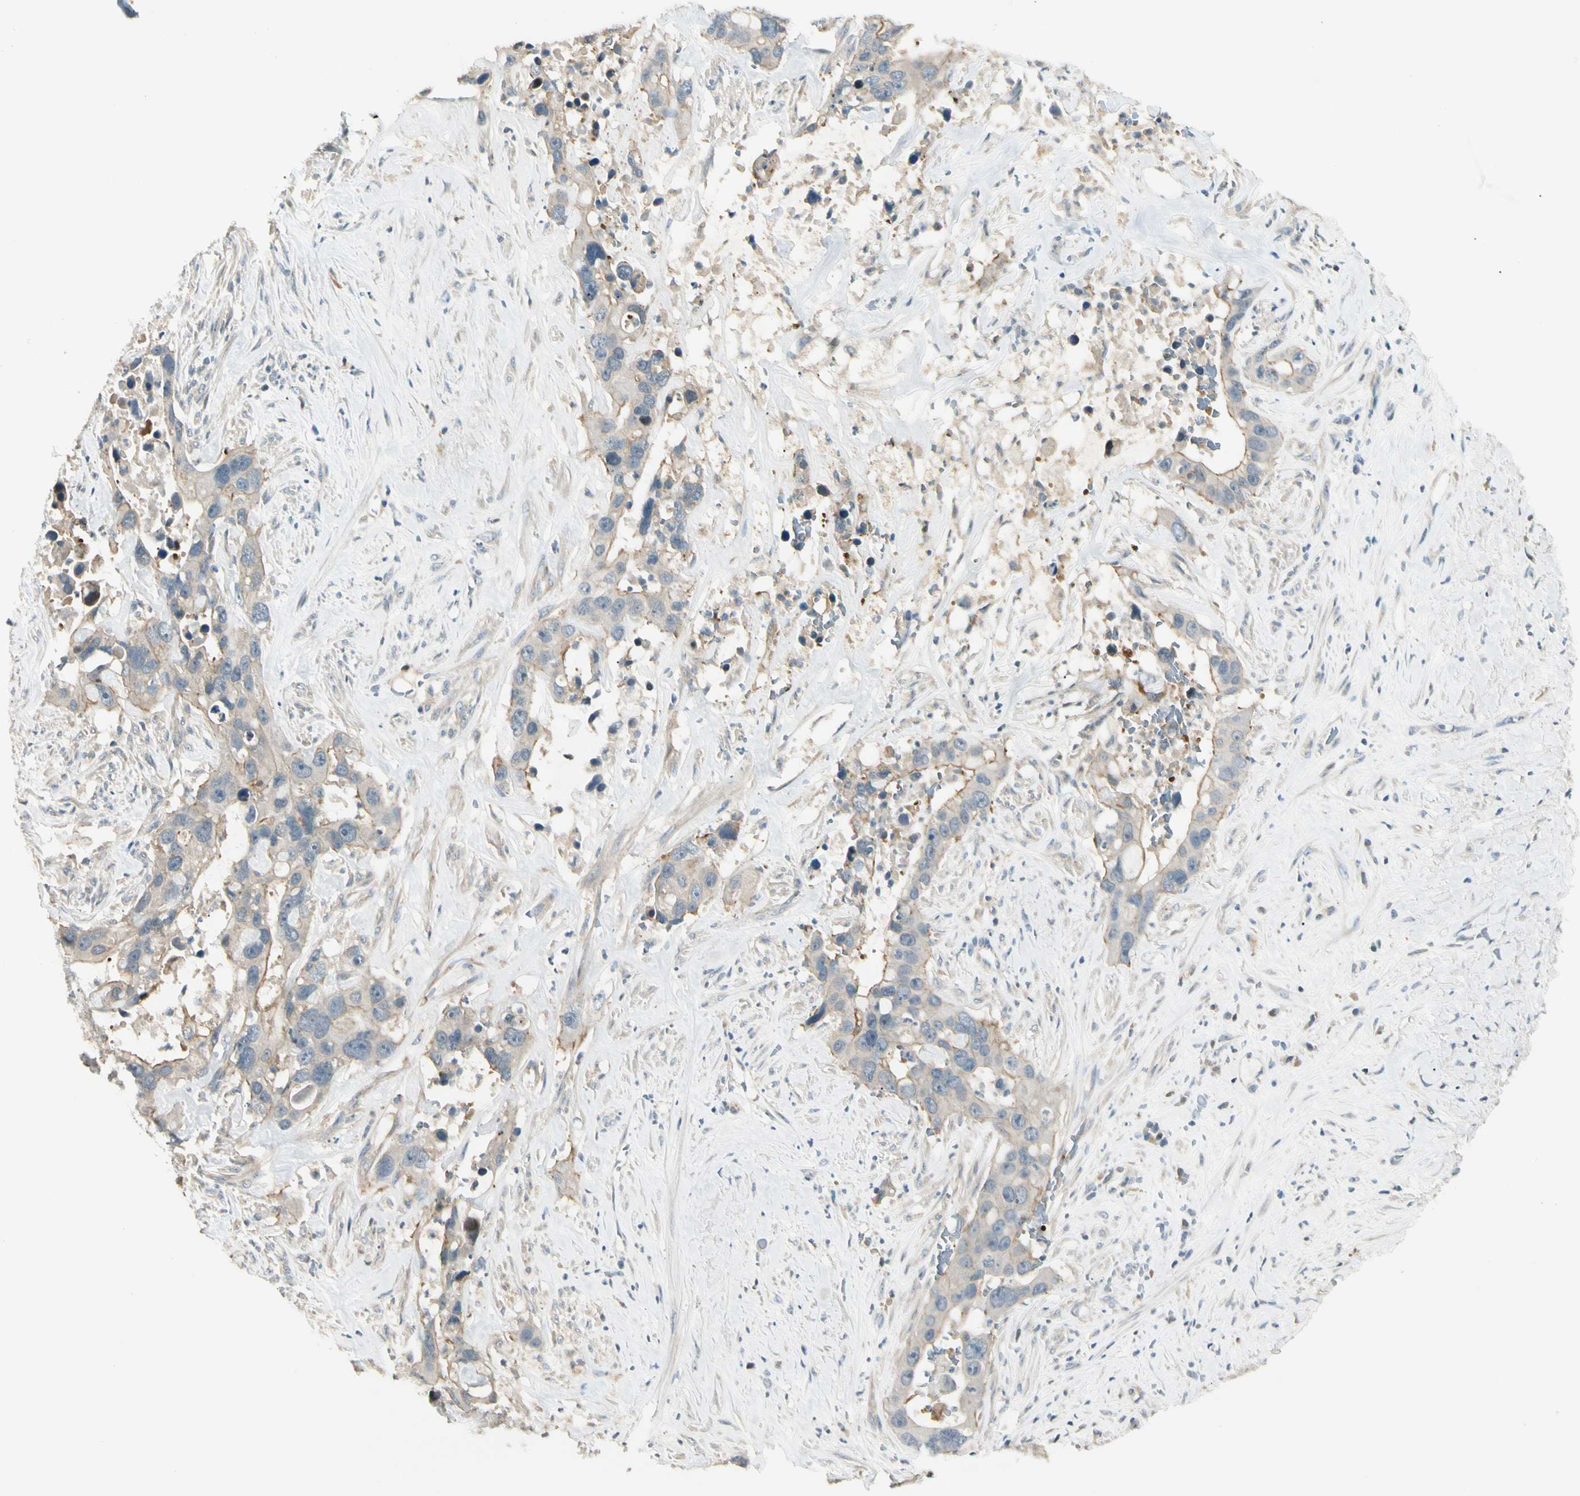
{"staining": {"intensity": "moderate", "quantity": "25%-75%", "location": "cytoplasmic/membranous"}, "tissue": "liver cancer", "cell_type": "Tumor cells", "image_type": "cancer", "snomed": [{"axis": "morphology", "description": "Cholangiocarcinoma"}, {"axis": "topography", "description": "Liver"}], "caption": "Tumor cells exhibit moderate cytoplasmic/membranous staining in approximately 25%-75% of cells in liver cancer (cholangiocarcinoma). (DAB IHC with brightfield microscopy, high magnification).", "gene": "P3H2", "patient": {"sex": "female", "age": 65}}